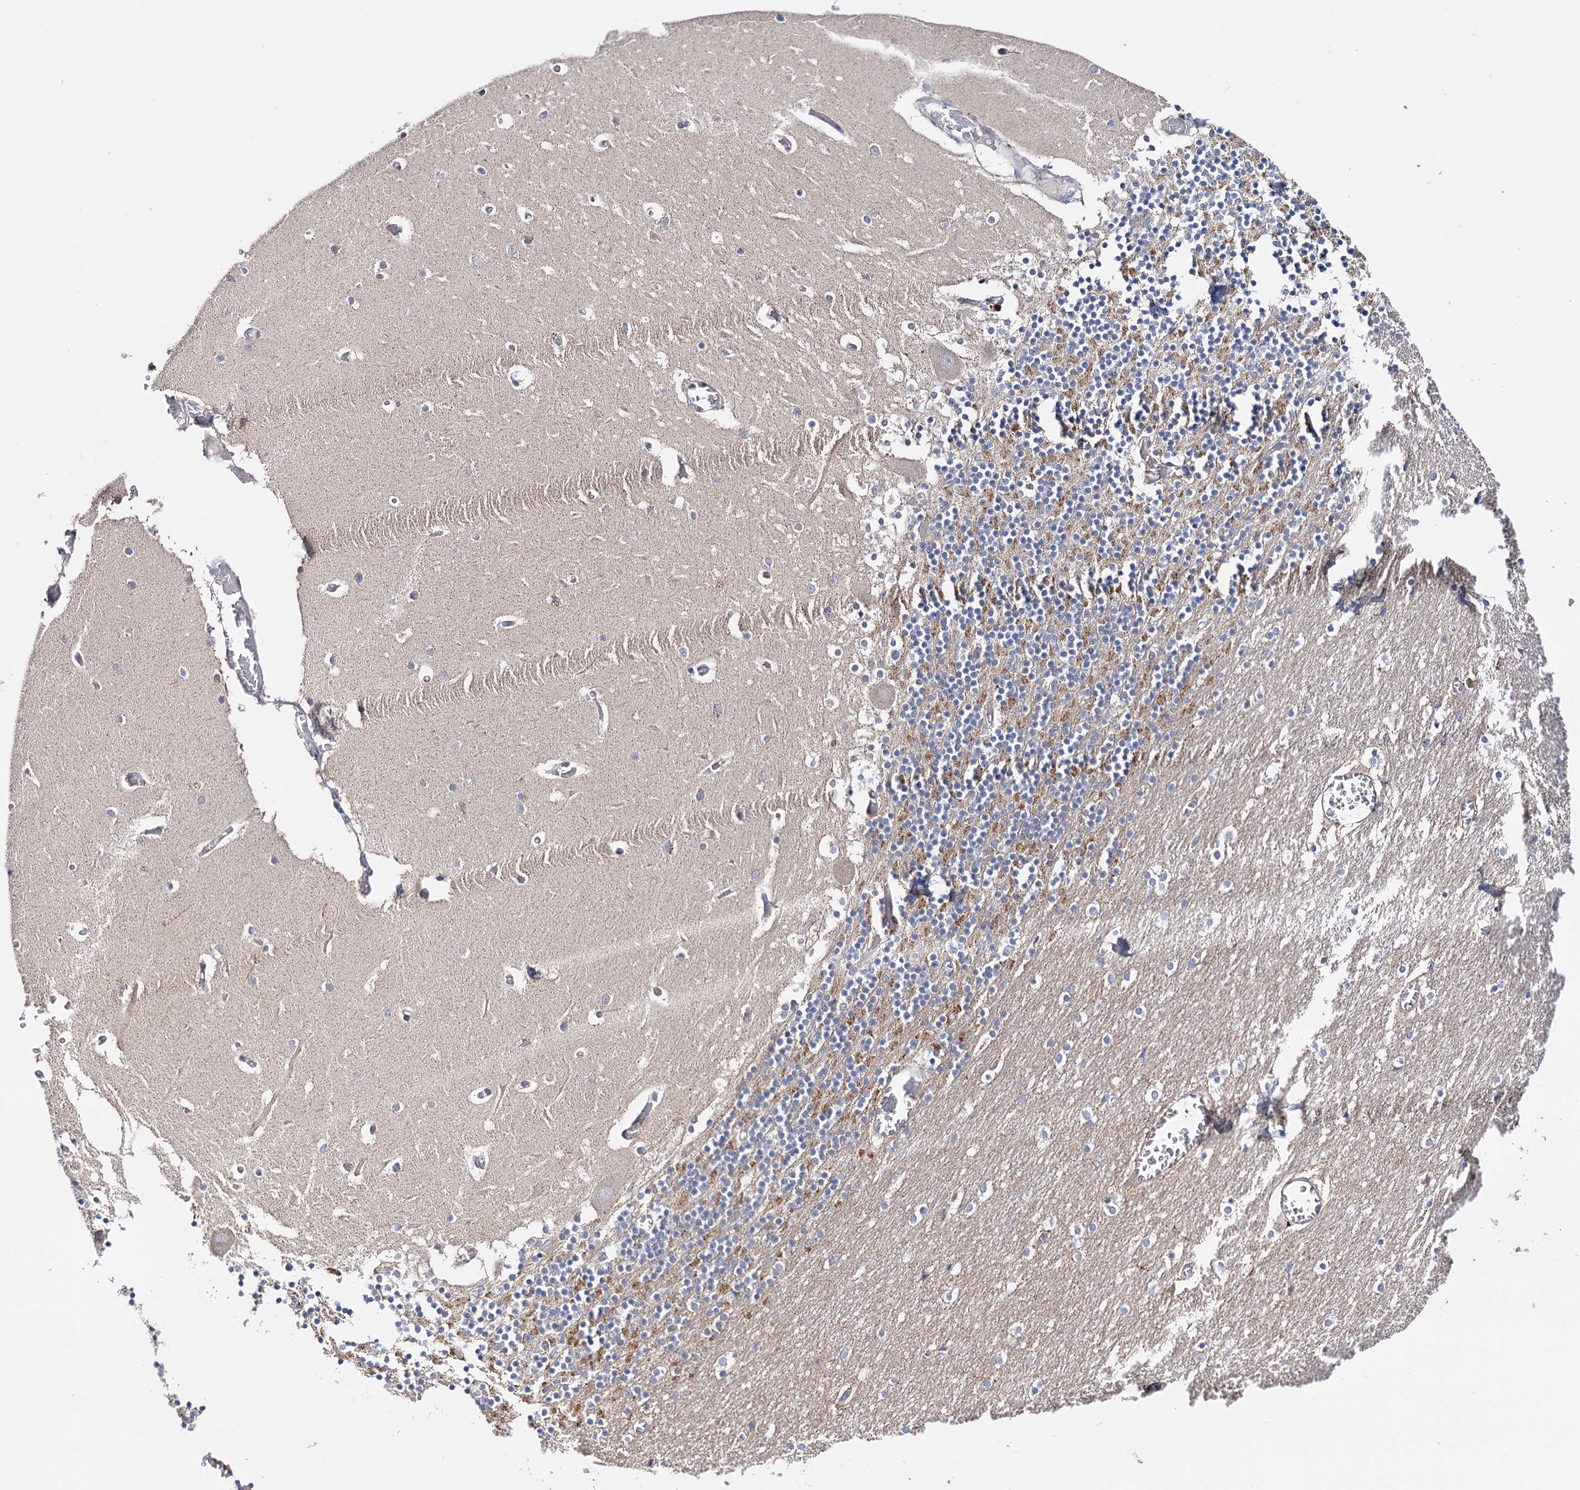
{"staining": {"intensity": "negative", "quantity": "none", "location": "none"}, "tissue": "cerebellum", "cell_type": "Cells in granular layer", "image_type": "normal", "snomed": [{"axis": "morphology", "description": "Normal tissue, NOS"}, {"axis": "topography", "description": "Cerebellum"}], "caption": "Protein analysis of normal cerebellum demonstrates no significant staining in cells in granular layer.", "gene": "CFAP46", "patient": {"sex": "female", "age": 28}}